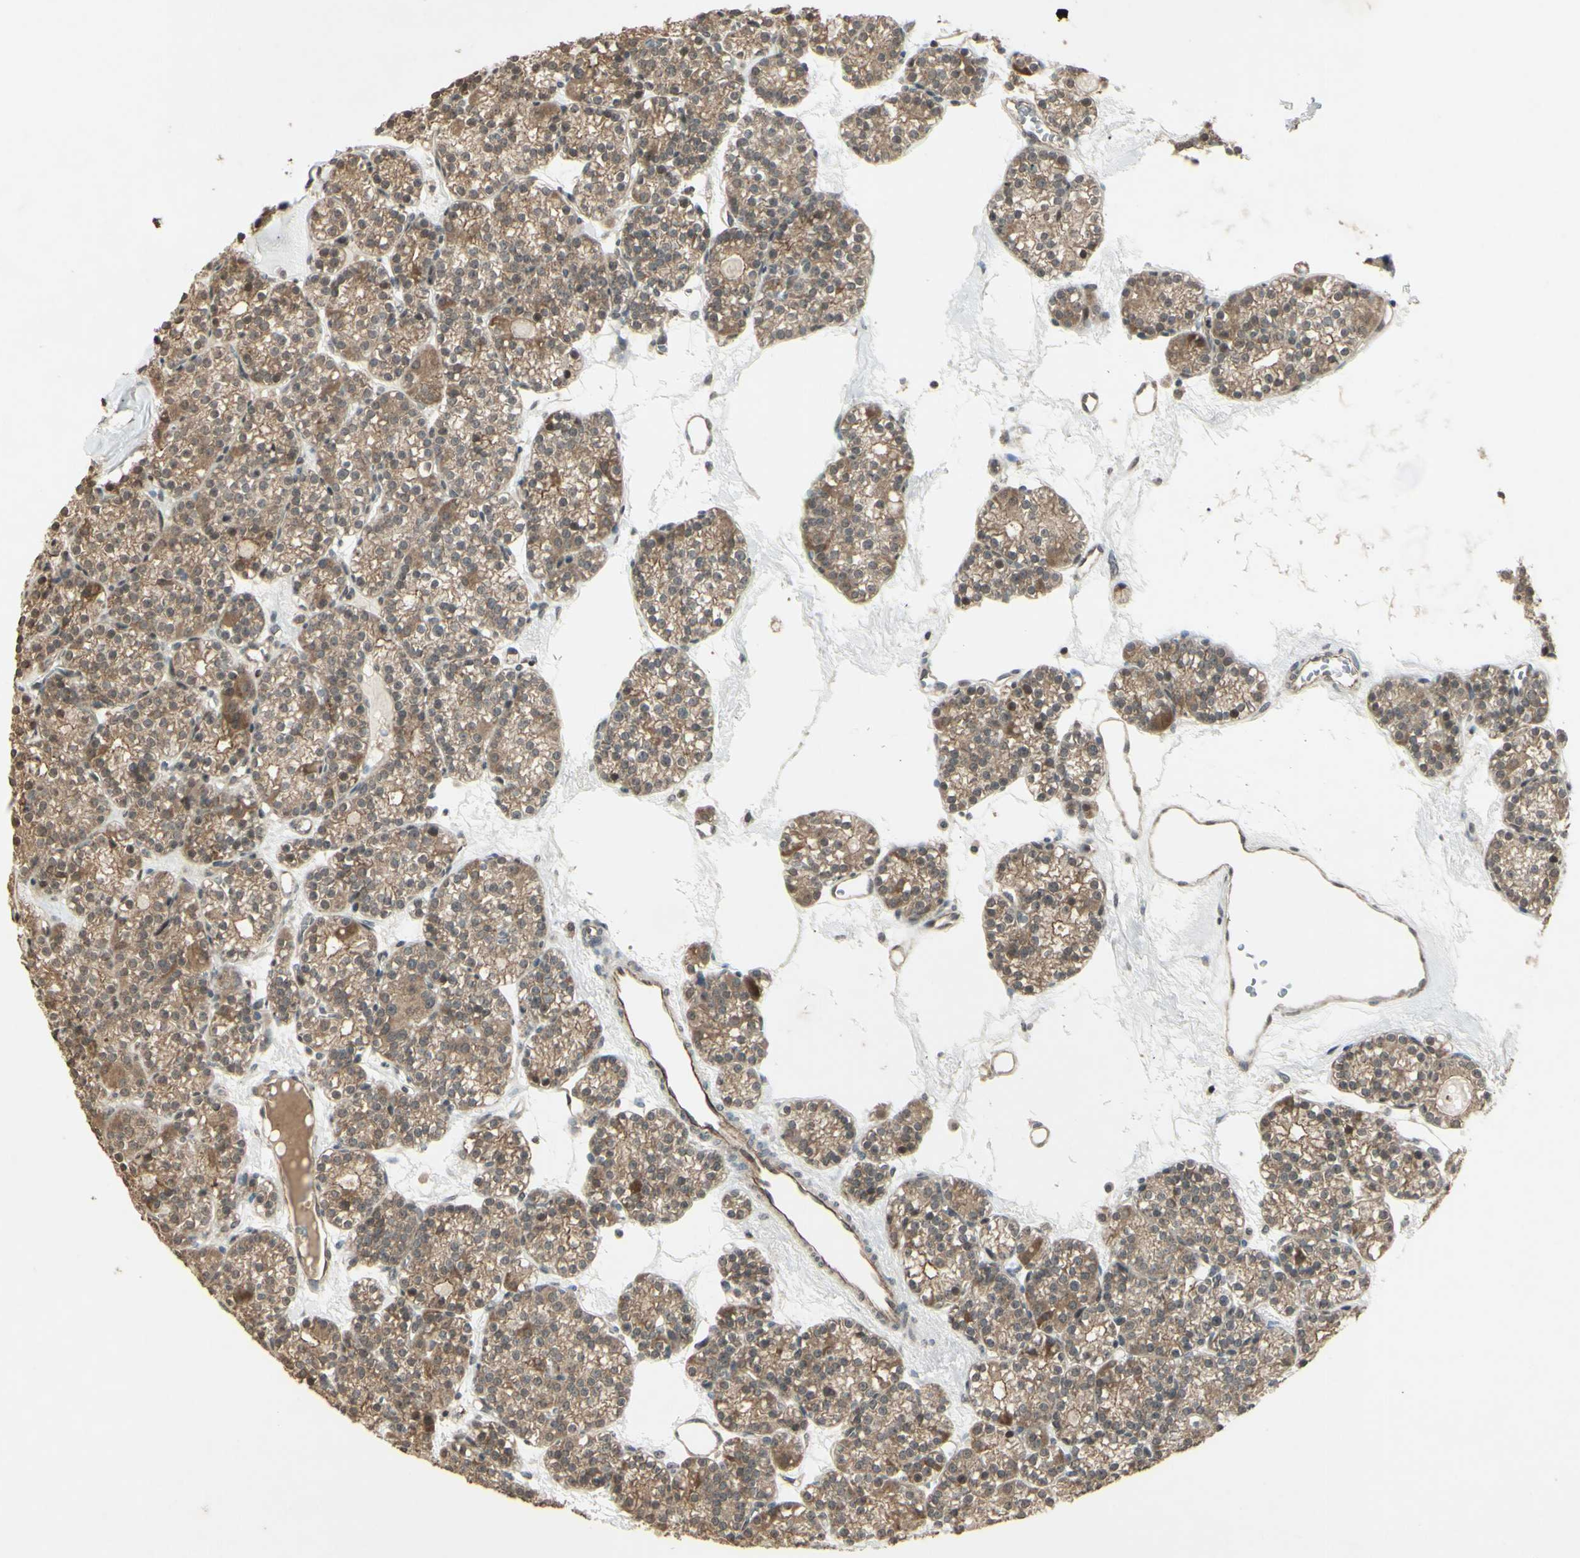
{"staining": {"intensity": "moderate", "quantity": ">75%", "location": "cytoplasmic/membranous"}, "tissue": "parathyroid gland", "cell_type": "Glandular cells", "image_type": "normal", "snomed": [{"axis": "morphology", "description": "Normal tissue, NOS"}, {"axis": "topography", "description": "Parathyroid gland"}], "caption": "Protein analysis of unremarkable parathyroid gland demonstrates moderate cytoplasmic/membranous staining in about >75% of glandular cells.", "gene": "BLNK", "patient": {"sex": "female", "age": 64}}